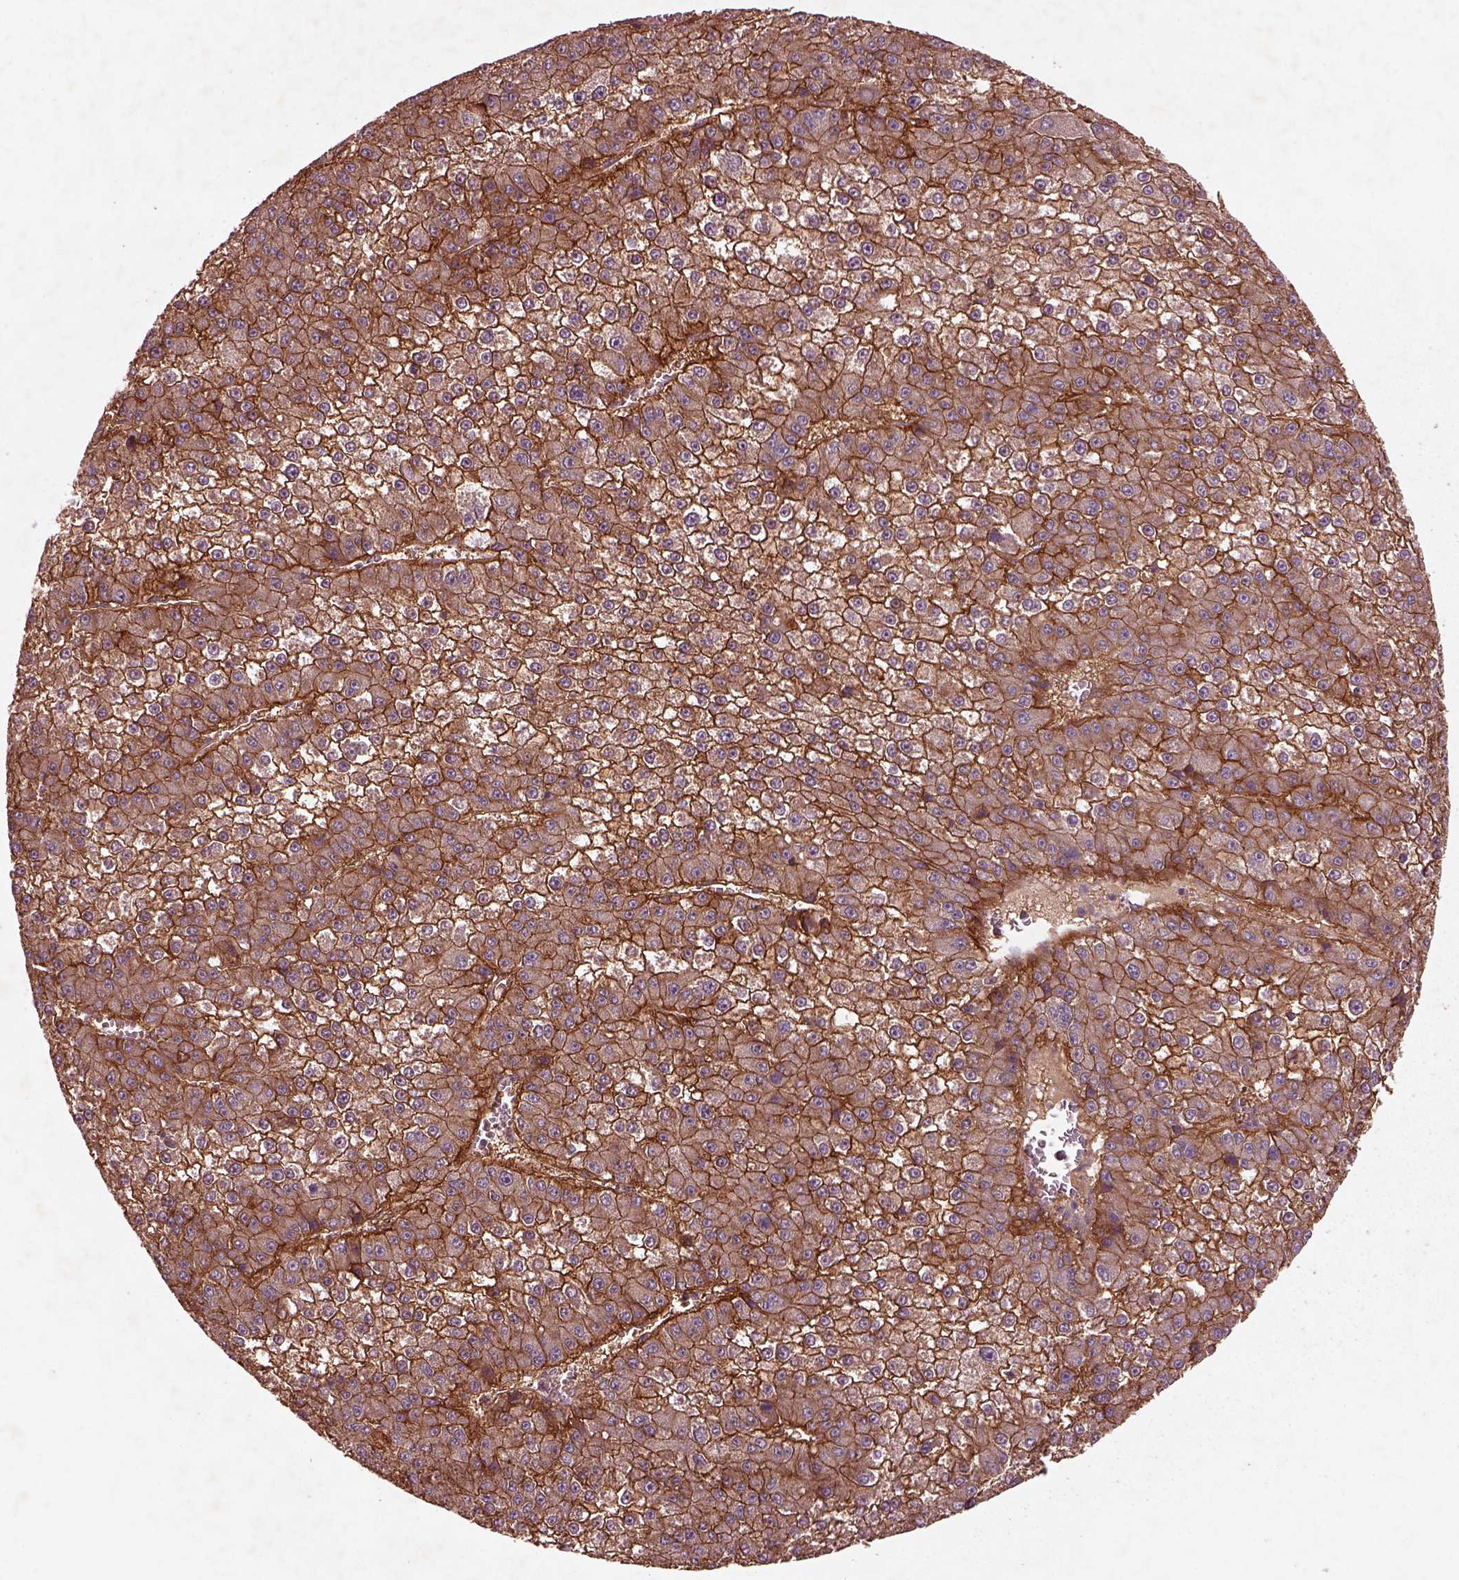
{"staining": {"intensity": "strong", "quantity": ">75%", "location": "cytoplasmic/membranous"}, "tissue": "liver cancer", "cell_type": "Tumor cells", "image_type": "cancer", "snomed": [{"axis": "morphology", "description": "Carcinoma, Hepatocellular, NOS"}, {"axis": "topography", "description": "Liver"}], "caption": "Tumor cells reveal high levels of strong cytoplasmic/membranous expression in approximately >75% of cells in liver cancer (hepatocellular carcinoma).", "gene": "FAM234A", "patient": {"sex": "female", "age": 73}}